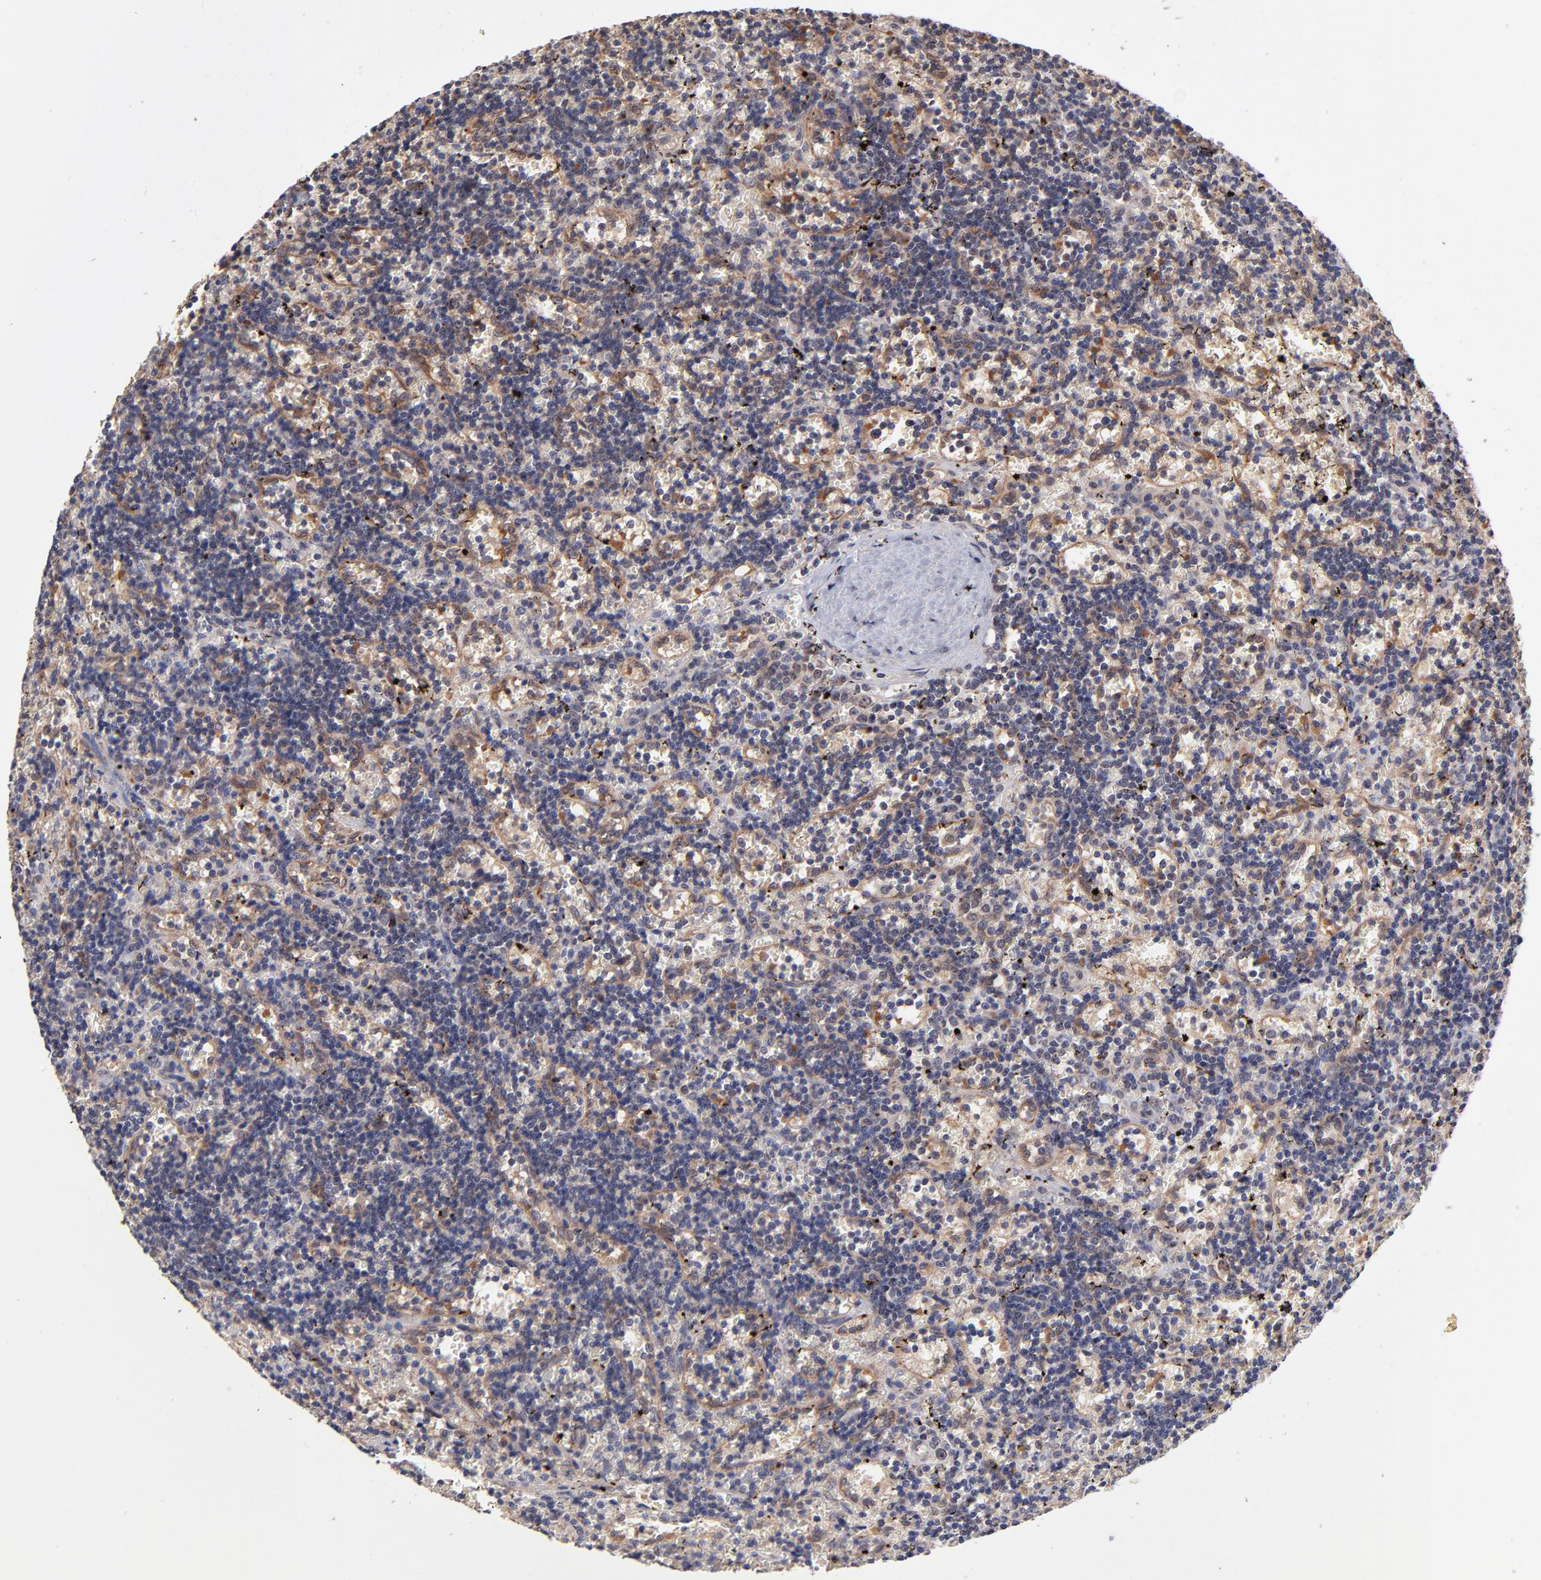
{"staining": {"intensity": "moderate", "quantity": "25%-75%", "location": "cytoplasmic/membranous"}, "tissue": "lymphoma", "cell_type": "Tumor cells", "image_type": "cancer", "snomed": [{"axis": "morphology", "description": "Malignant lymphoma, non-Hodgkin's type, Low grade"}, {"axis": "topography", "description": "Spleen"}], "caption": "Low-grade malignant lymphoma, non-Hodgkin's type was stained to show a protein in brown. There is medium levels of moderate cytoplasmic/membranous expression in about 25%-75% of tumor cells. (brown staining indicates protein expression, while blue staining denotes nuclei).", "gene": "UBE2H", "patient": {"sex": "male", "age": 60}}